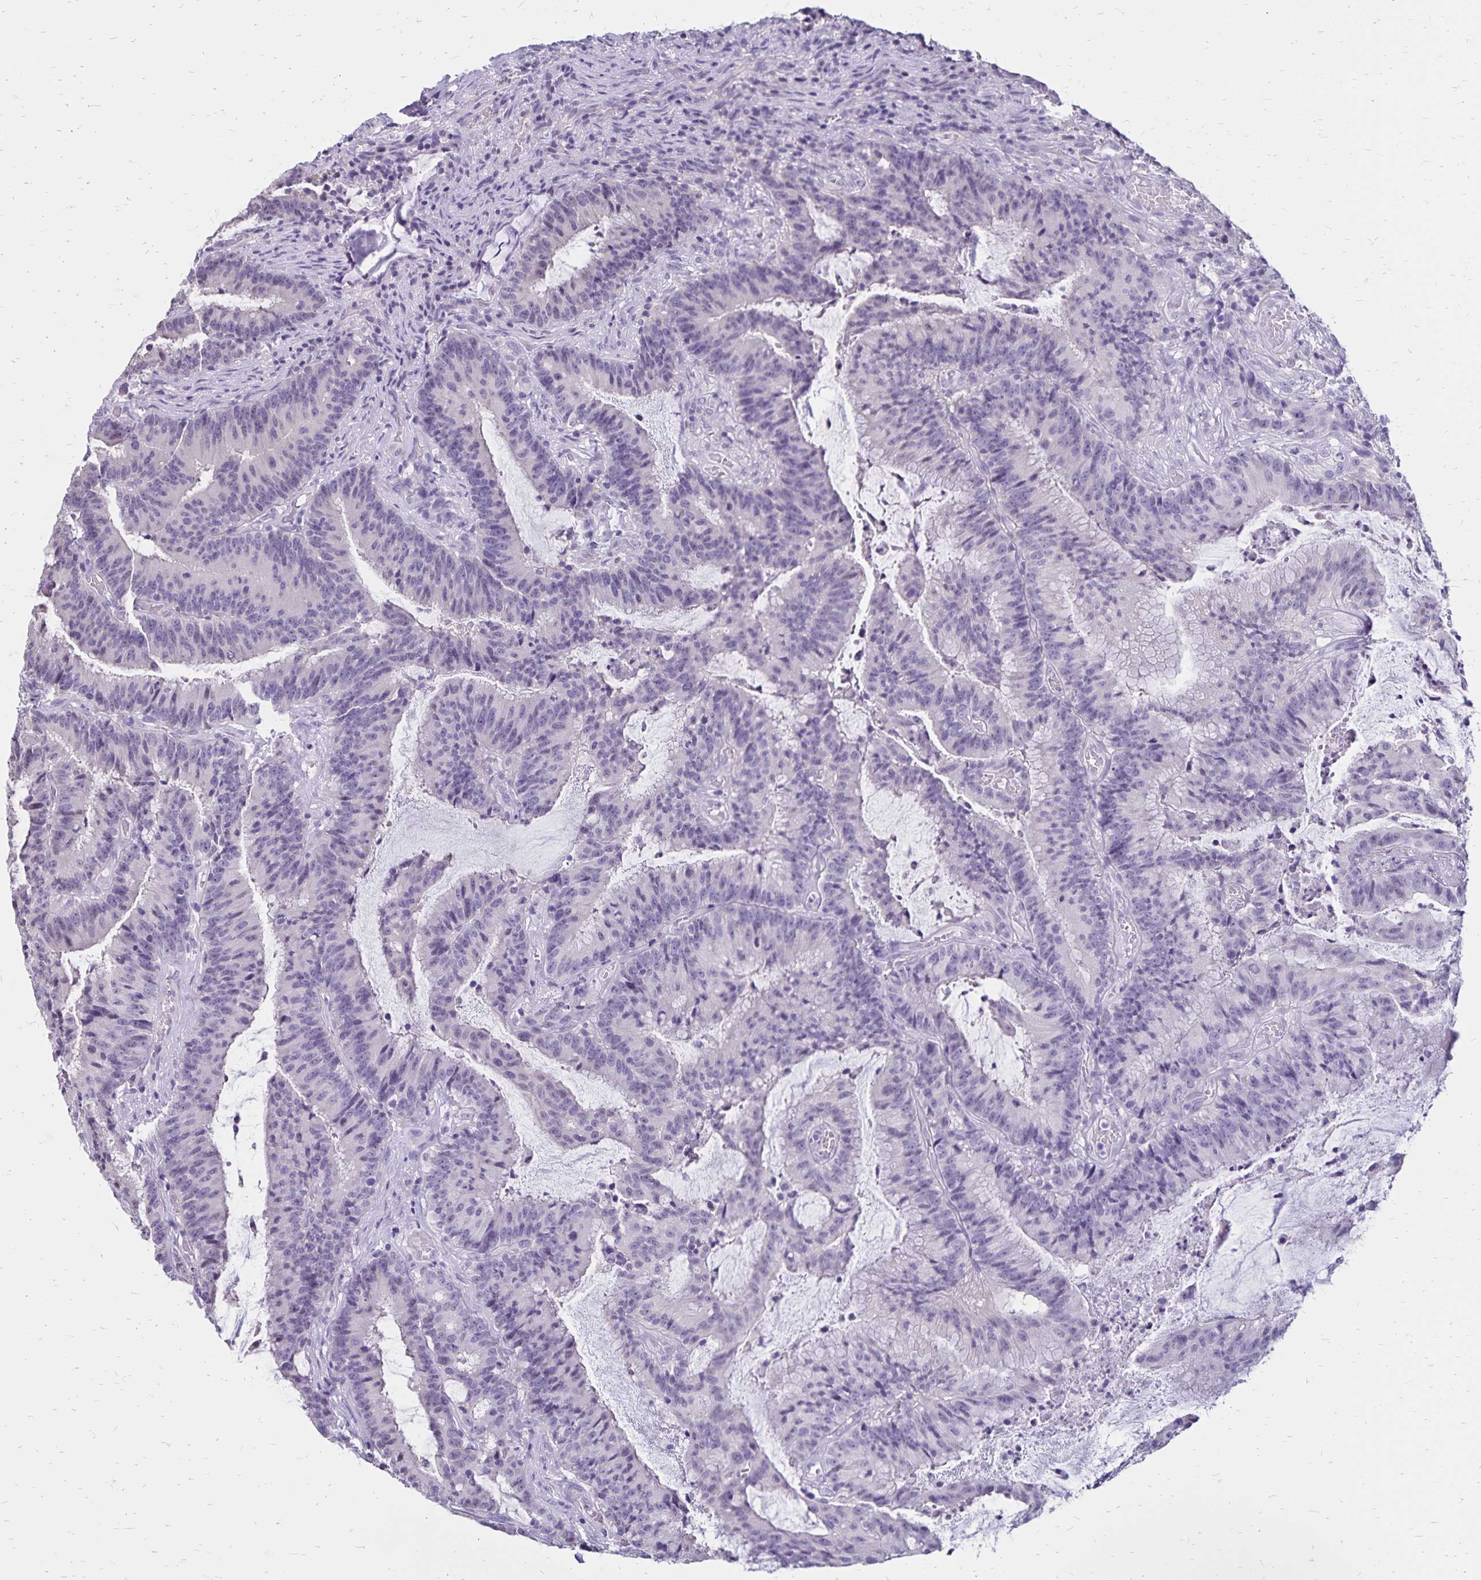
{"staining": {"intensity": "negative", "quantity": "none", "location": "none"}, "tissue": "colorectal cancer", "cell_type": "Tumor cells", "image_type": "cancer", "snomed": [{"axis": "morphology", "description": "Adenocarcinoma, NOS"}, {"axis": "topography", "description": "Colon"}], "caption": "Photomicrograph shows no significant protein staining in tumor cells of colorectal cancer (adenocarcinoma).", "gene": "SH3GL3", "patient": {"sex": "female", "age": 78}}